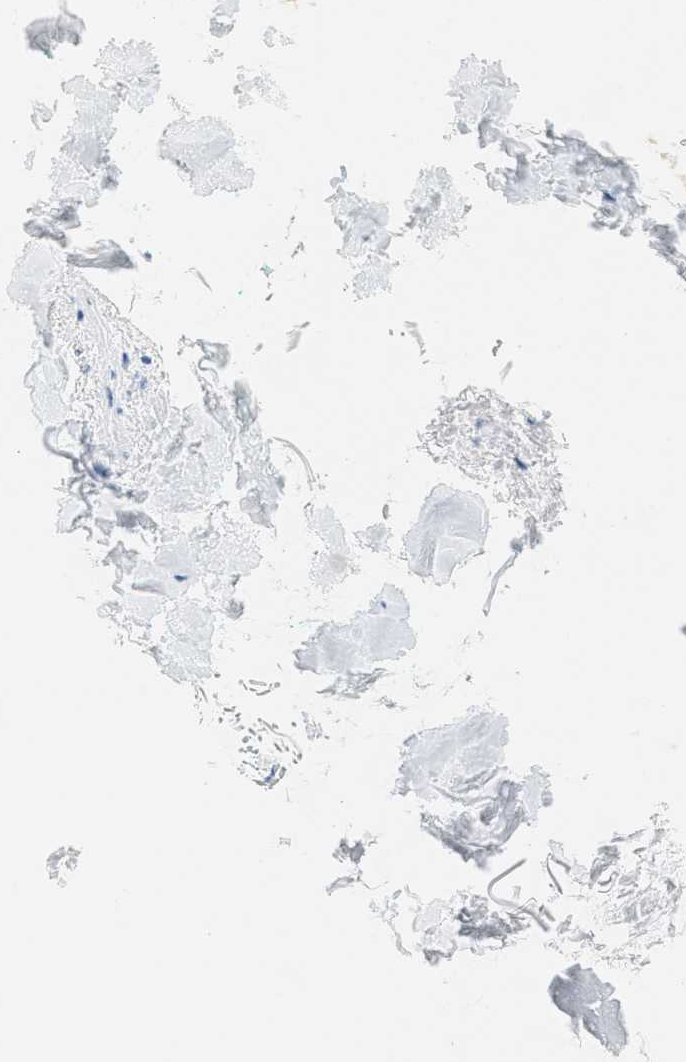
{"staining": {"intensity": "negative", "quantity": "none", "location": "none"}, "tissue": "skin", "cell_type": "Fibroblasts", "image_type": "normal", "snomed": [{"axis": "morphology", "description": "Normal tissue, NOS"}, {"axis": "topography", "description": "Skin"}], "caption": "Immunohistochemistry (IHC) image of normal skin stained for a protein (brown), which shows no staining in fibroblasts. (DAB (3,3'-diaminobenzidine) immunohistochemistry with hematoxylin counter stain).", "gene": "LCN2", "patient": {"sex": "male", "age": 71}}